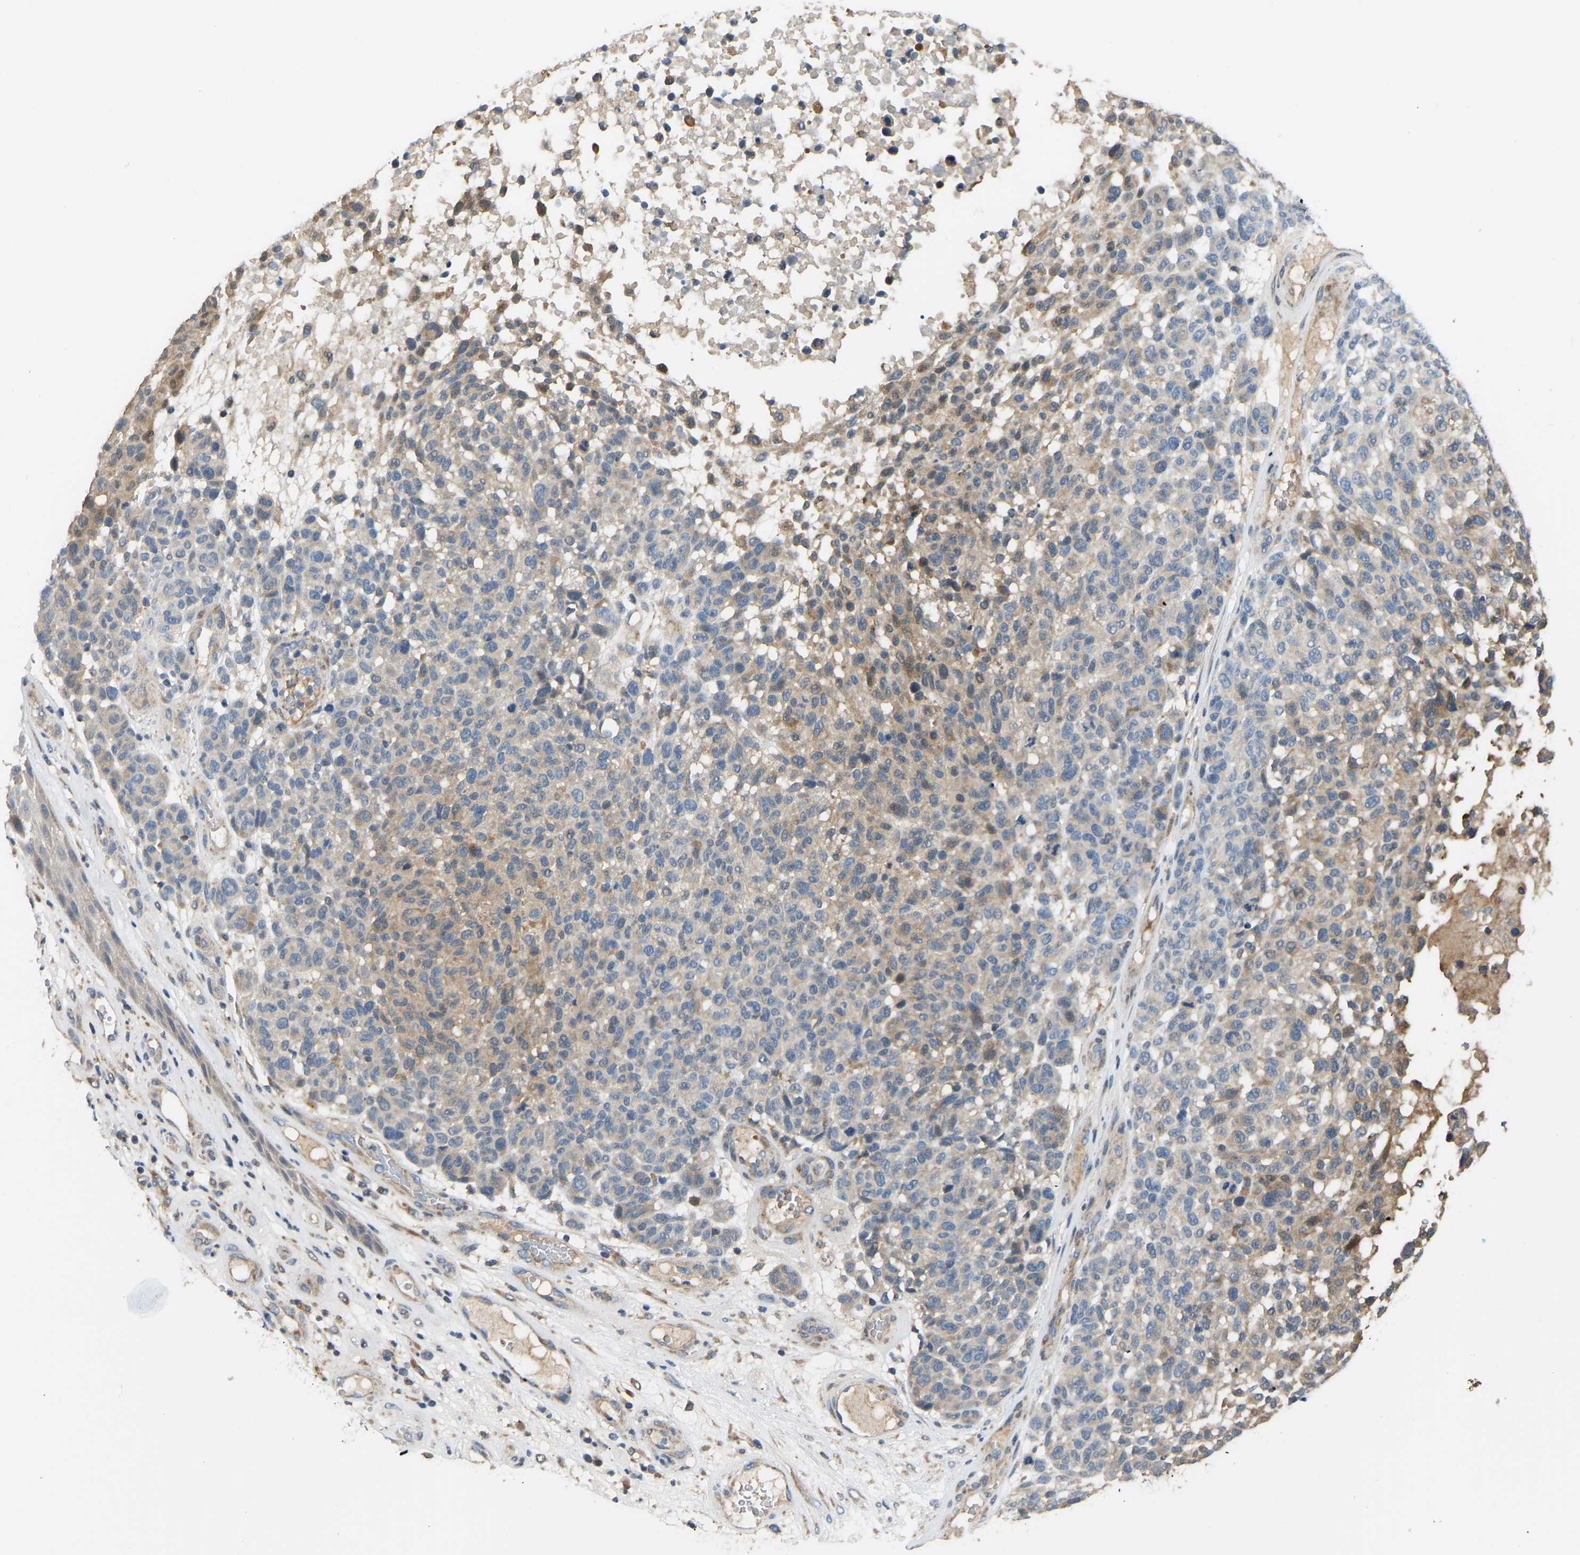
{"staining": {"intensity": "weak", "quantity": "25%-75%", "location": "cytoplasmic/membranous"}, "tissue": "melanoma", "cell_type": "Tumor cells", "image_type": "cancer", "snomed": [{"axis": "morphology", "description": "Malignant melanoma, NOS"}, {"axis": "topography", "description": "Skin"}], "caption": "Immunohistochemistry (IHC) micrograph of neoplastic tissue: human melanoma stained using IHC exhibits low levels of weak protein expression localized specifically in the cytoplasmic/membranous of tumor cells, appearing as a cytoplasmic/membranous brown color.", "gene": "RBP1", "patient": {"sex": "male", "age": 59}}